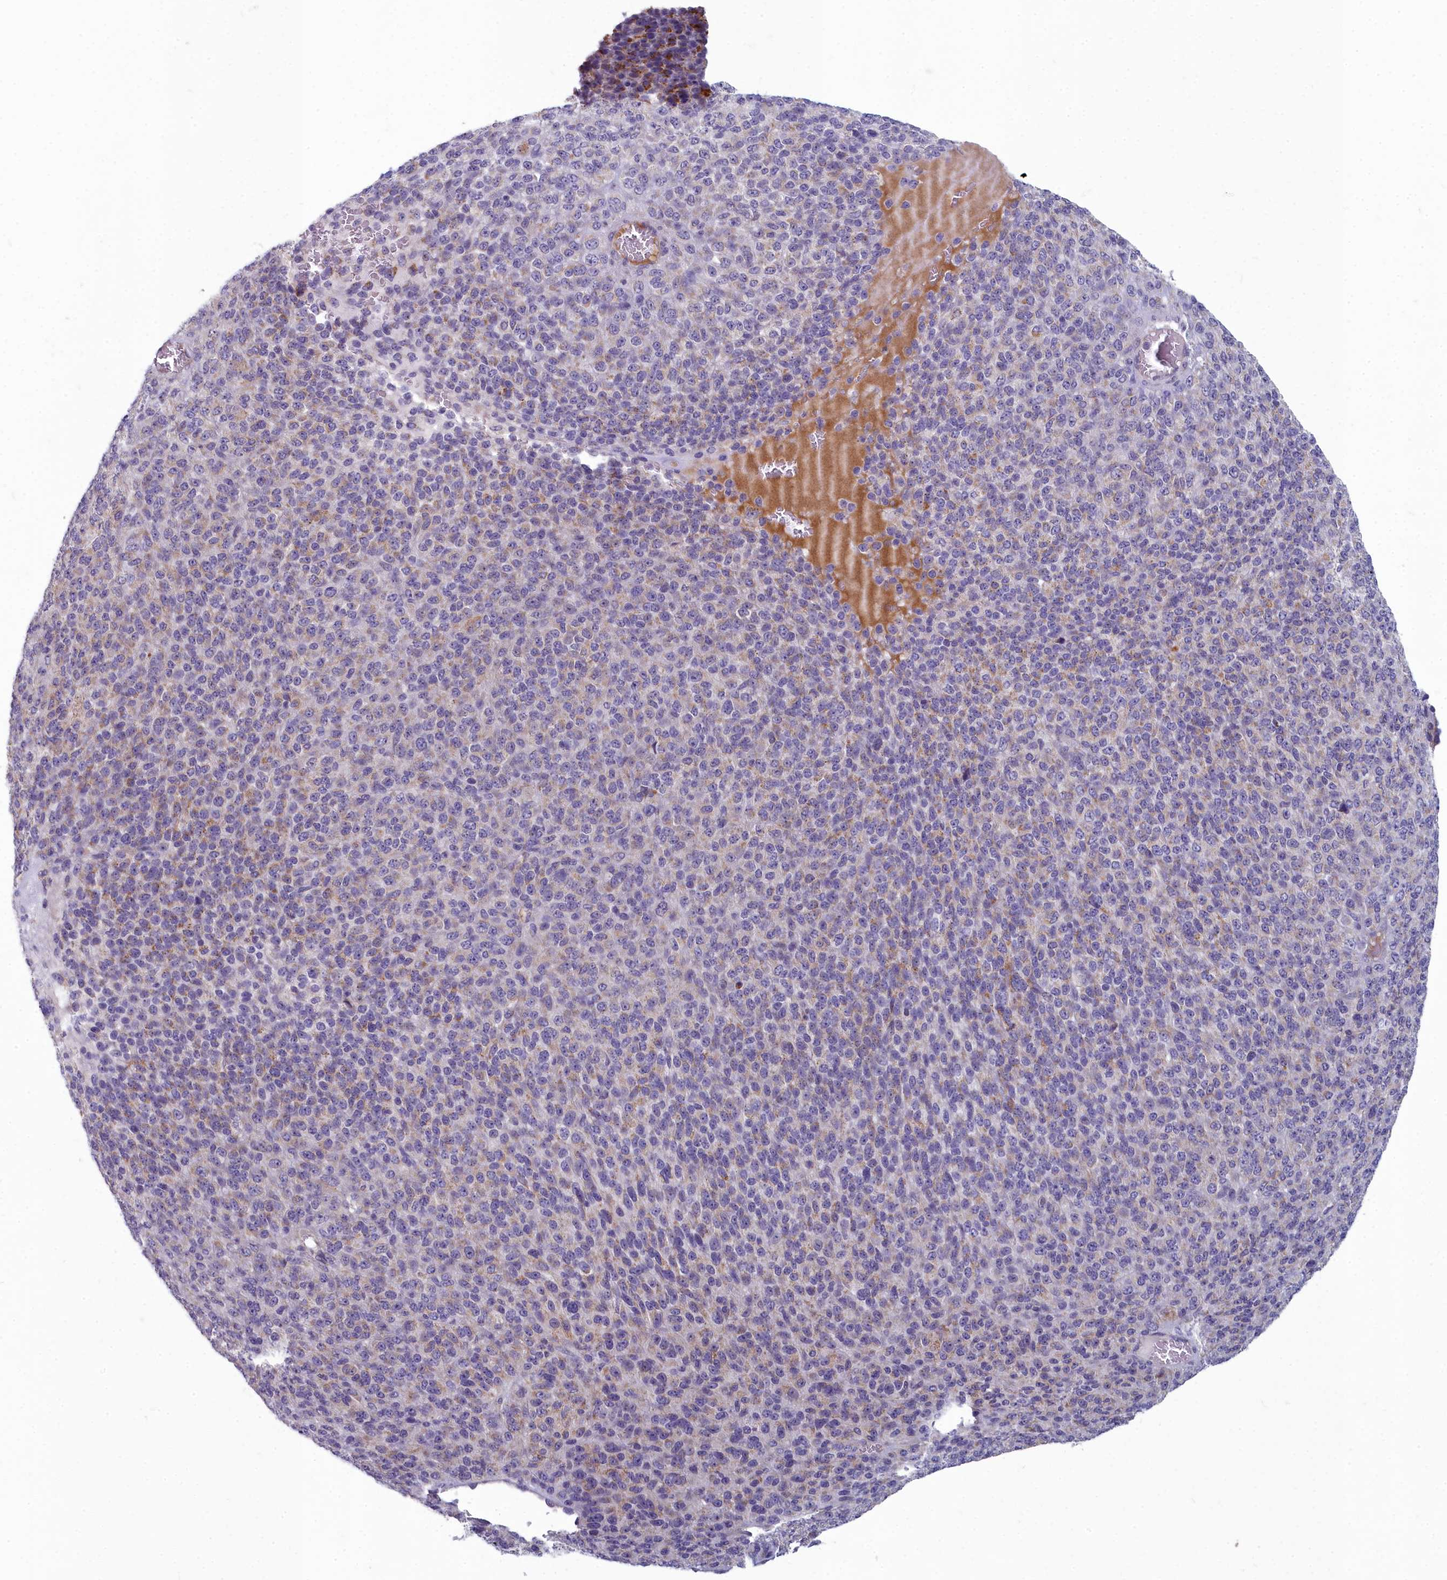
{"staining": {"intensity": "weak", "quantity": "<25%", "location": "cytoplasmic/membranous"}, "tissue": "melanoma", "cell_type": "Tumor cells", "image_type": "cancer", "snomed": [{"axis": "morphology", "description": "Malignant melanoma, Metastatic site"}, {"axis": "topography", "description": "Brain"}], "caption": "The histopathology image exhibits no significant positivity in tumor cells of melanoma.", "gene": "INSYN2A", "patient": {"sex": "female", "age": 56}}